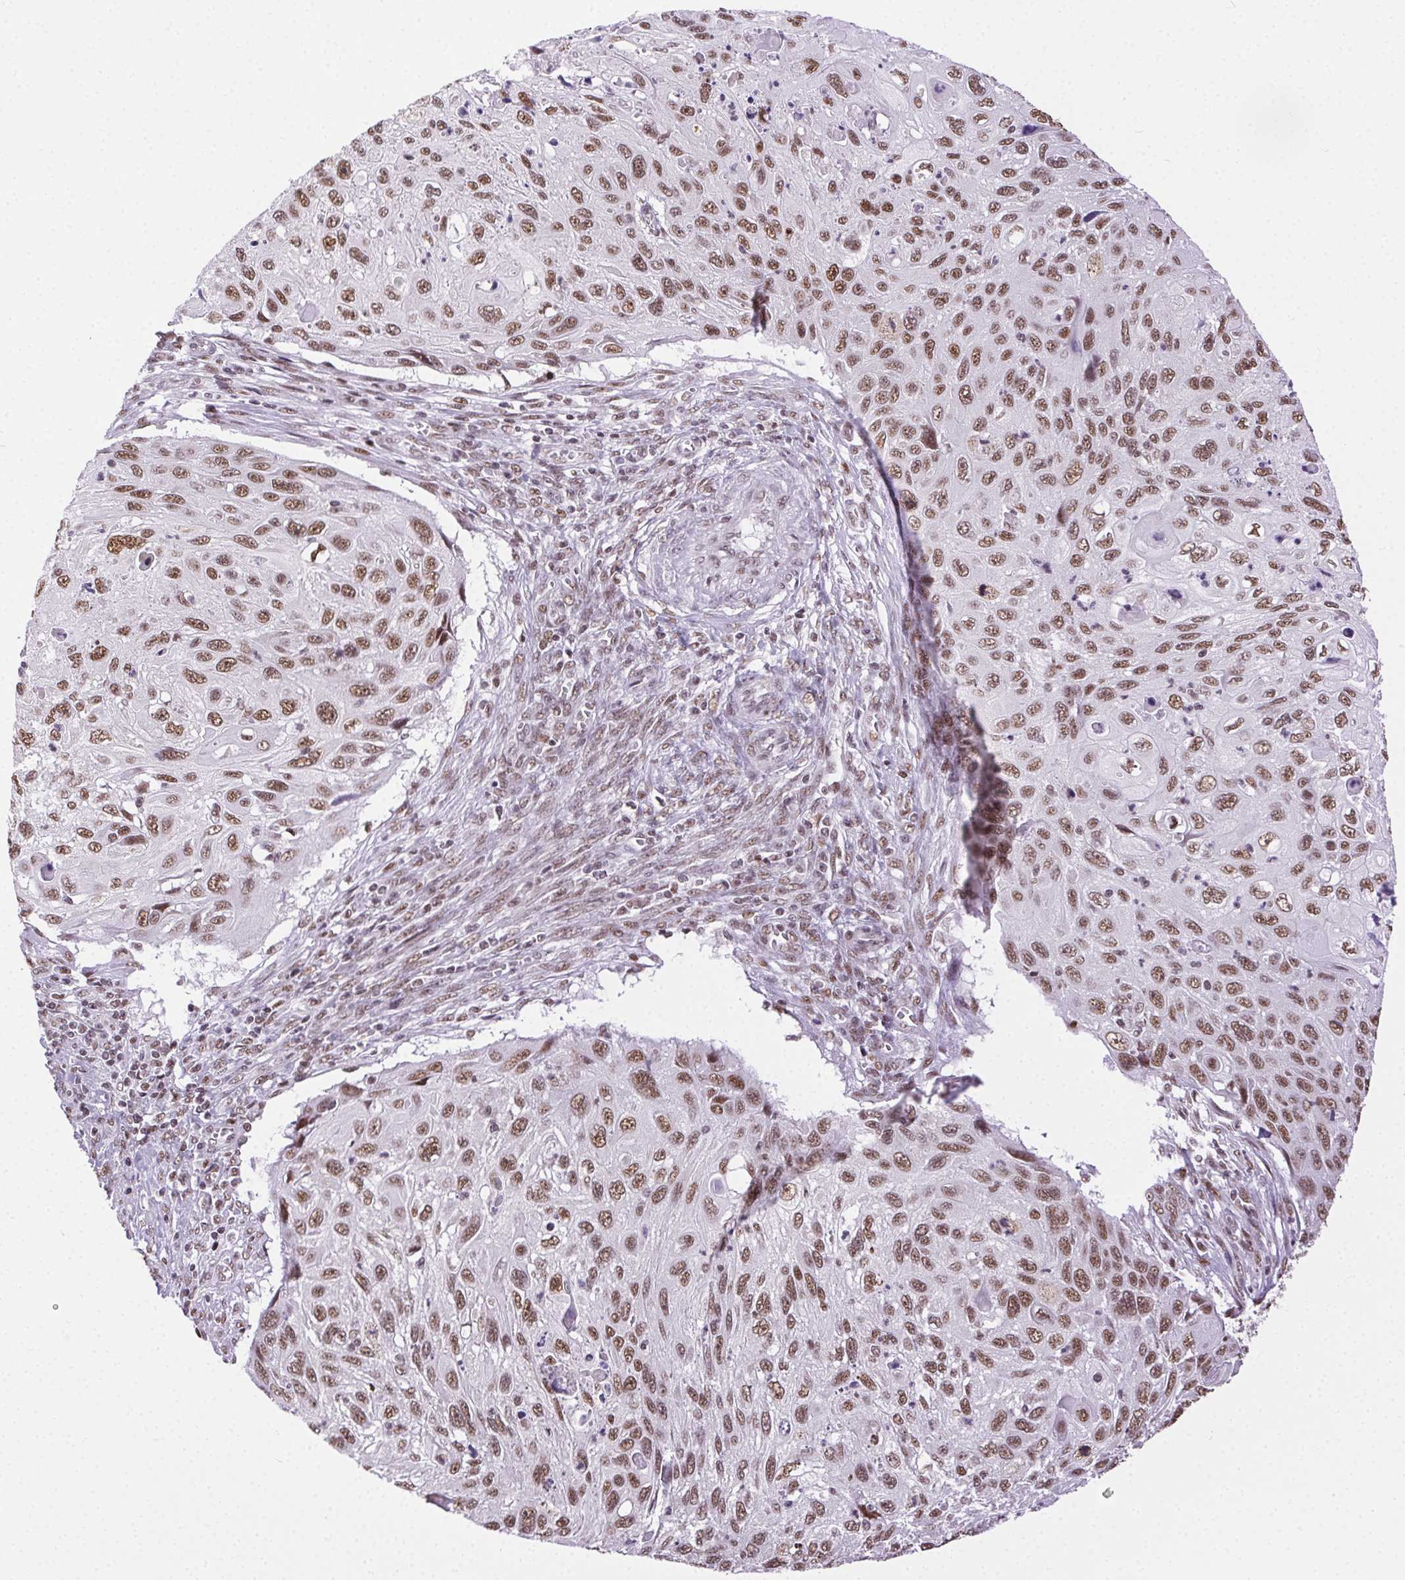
{"staining": {"intensity": "moderate", "quantity": ">75%", "location": "nuclear"}, "tissue": "cervical cancer", "cell_type": "Tumor cells", "image_type": "cancer", "snomed": [{"axis": "morphology", "description": "Squamous cell carcinoma, NOS"}, {"axis": "topography", "description": "Cervix"}], "caption": "Cervical squamous cell carcinoma stained for a protein shows moderate nuclear positivity in tumor cells. The staining was performed using DAB (3,3'-diaminobenzidine) to visualize the protein expression in brown, while the nuclei were stained in blue with hematoxylin (Magnification: 20x).", "gene": "TRA2B", "patient": {"sex": "female", "age": 70}}